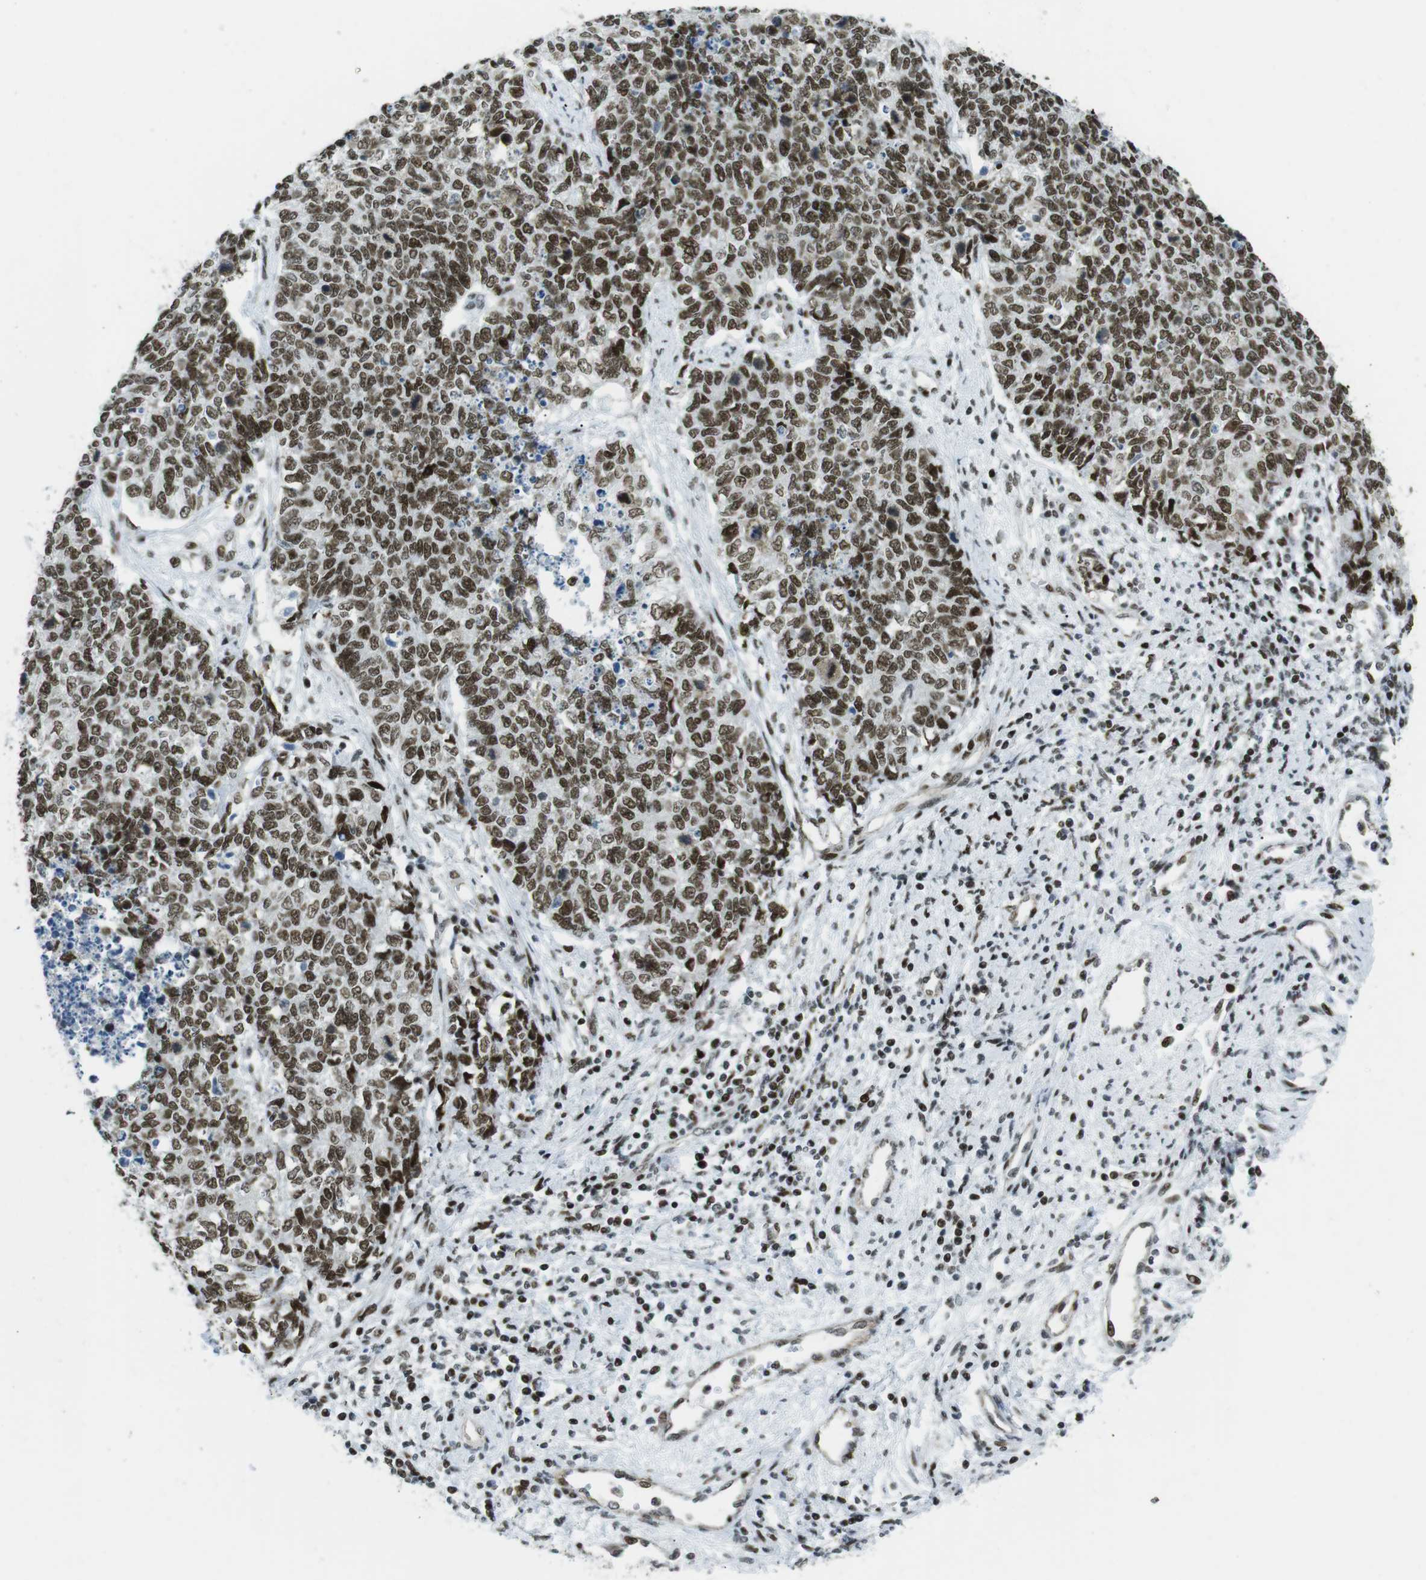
{"staining": {"intensity": "strong", "quantity": ">75%", "location": "nuclear"}, "tissue": "cervical cancer", "cell_type": "Tumor cells", "image_type": "cancer", "snomed": [{"axis": "morphology", "description": "Squamous cell carcinoma, NOS"}, {"axis": "topography", "description": "Cervix"}], "caption": "This is an image of immunohistochemistry staining of cervical cancer (squamous cell carcinoma), which shows strong expression in the nuclear of tumor cells.", "gene": "ARID1A", "patient": {"sex": "female", "age": 63}}